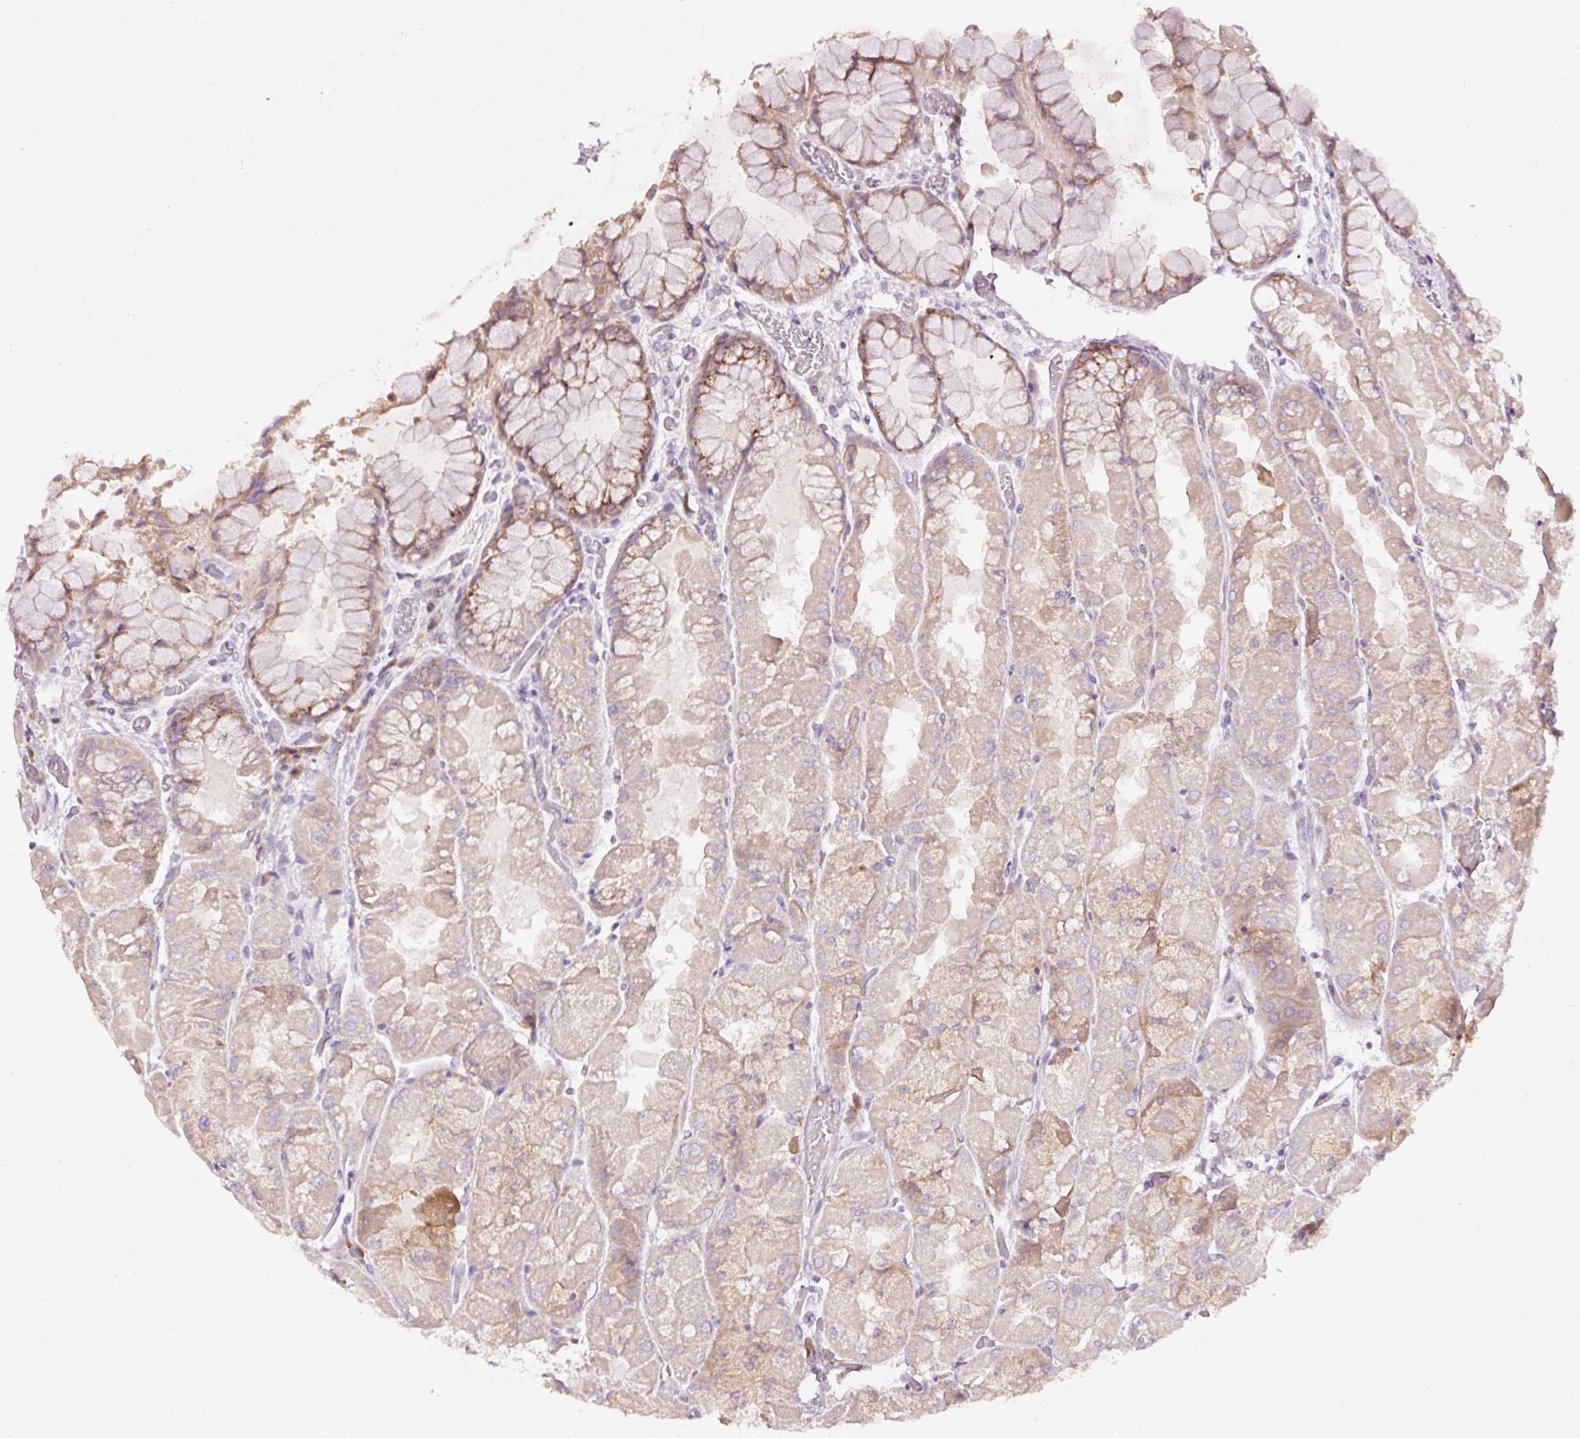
{"staining": {"intensity": "moderate", "quantity": "25%-75%", "location": "cytoplasmic/membranous"}, "tissue": "stomach", "cell_type": "Glandular cells", "image_type": "normal", "snomed": [{"axis": "morphology", "description": "Normal tissue, NOS"}, {"axis": "topography", "description": "Stomach"}], "caption": "The immunohistochemical stain highlights moderate cytoplasmic/membranous staining in glandular cells of unremarkable stomach.", "gene": "RSPO2", "patient": {"sex": "female", "age": 61}}